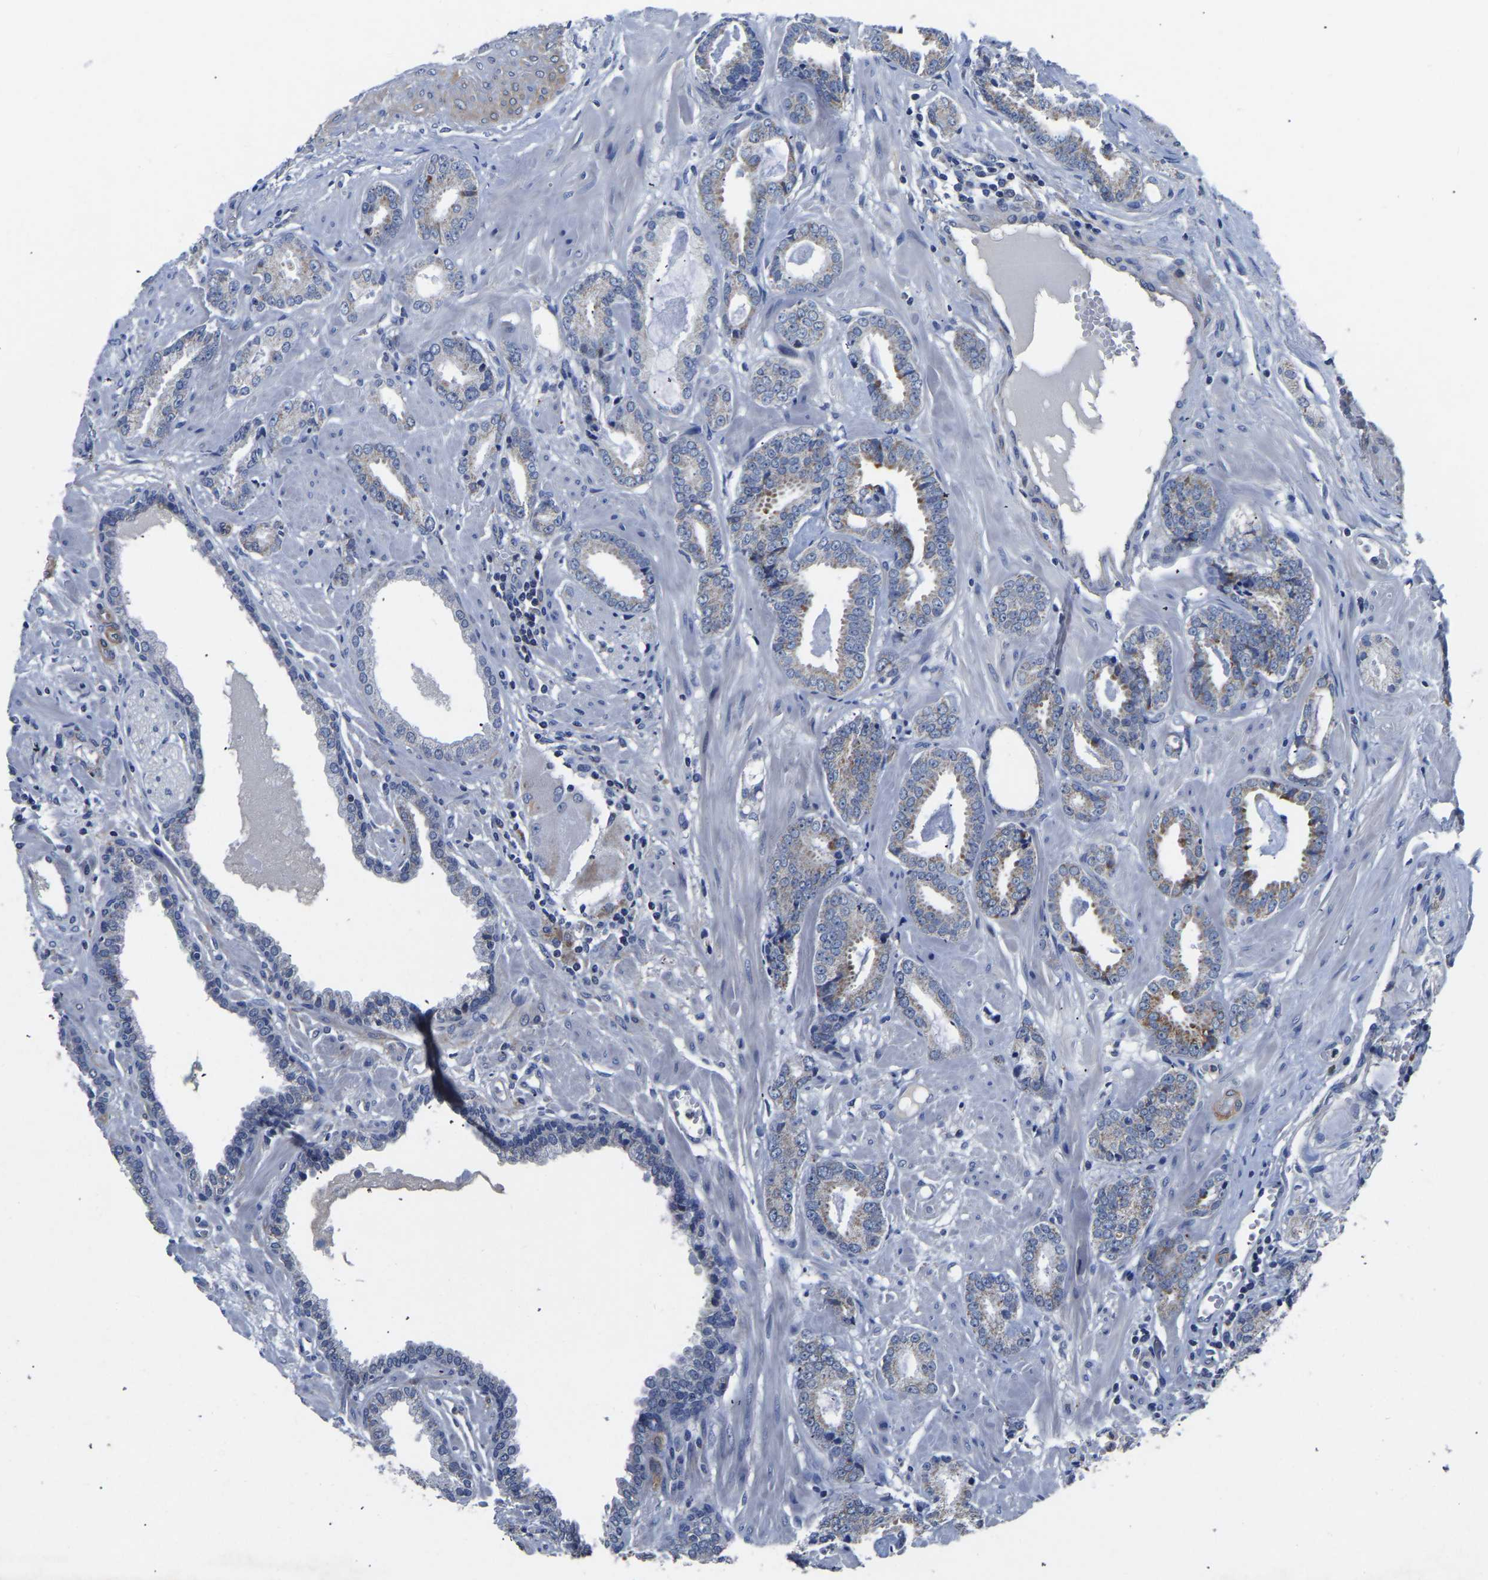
{"staining": {"intensity": "moderate", "quantity": "<25%", "location": "cytoplasmic/membranous"}, "tissue": "prostate cancer", "cell_type": "Tumor cells", "image_type": "cancer", "snomed": [{"axis": "morphology", "description": "Adenocarcinoma, Low grade"}, {"axis": "topography", "description": "Prostate"}], "caption": "Protein staining by immunohistochemistry displays moderate cytoplasmic/membranous positivity in about <25% of tumor cells in prostate cancer (adenocarcinoma (low-grade)). (Brightfield microscopy of DAB IHC at high magnification).", "gene": "FGD5", "patient": {"sex": "male", "age": 53}}